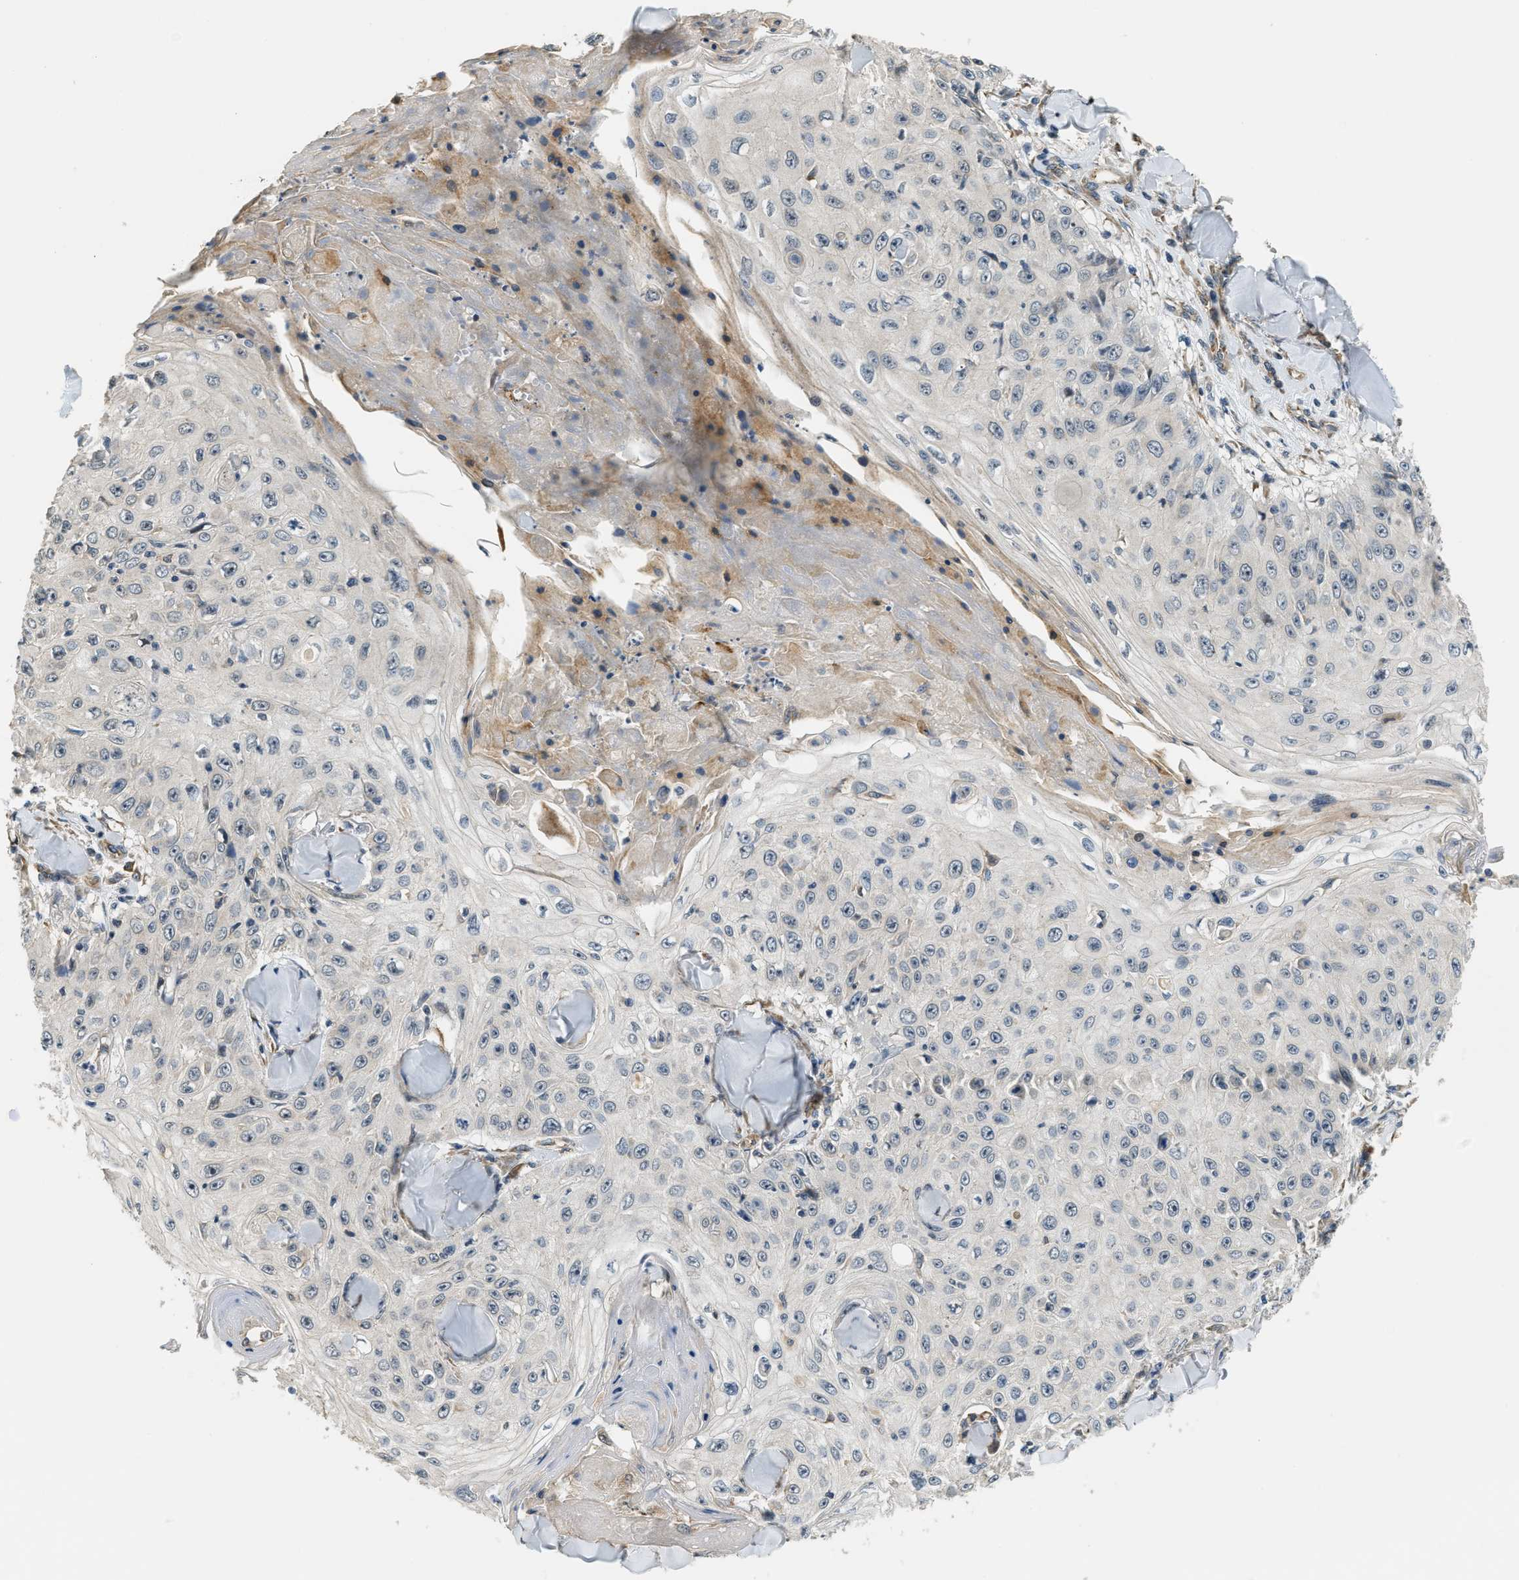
{"staining": {"intensity": "negative", "quantity": "none", "location": "none"}, "tissue": "skin cancer", "cell_type": "Tumor cells", "image_type": "cancer", "snomed": [{"axis": "morphology", "description": "Squamous cell carcinoma, NOS"}, {"axis": "topography", "description": "Skin"}], "caption": "Histopathology image shows no protein expression in tumor cells of skin squamous cell carcinoma tissue.", "gene": "ALOX12", "patient": {"sex": "male", "age": 86}}